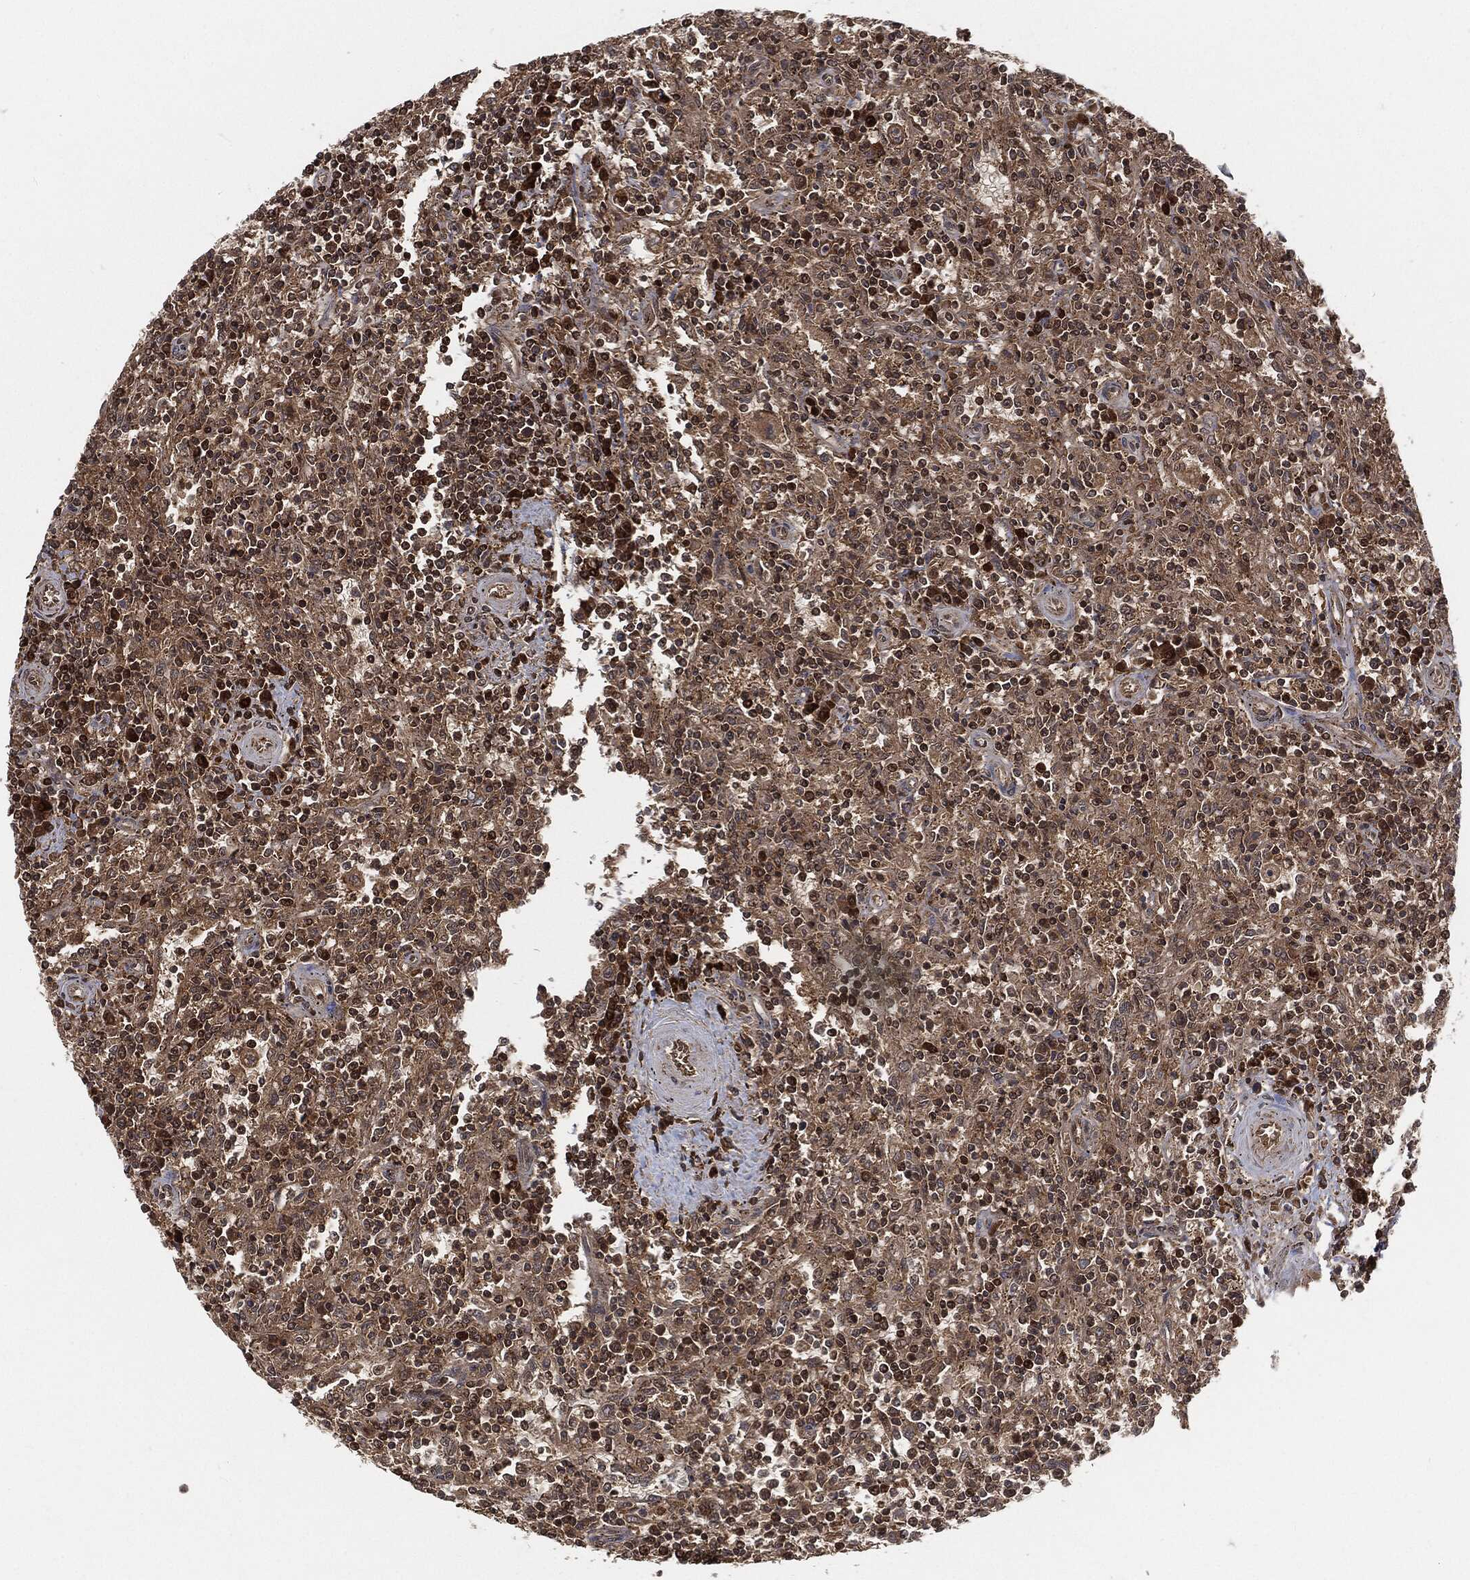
{"staining": {"intensity": "moderate", "quantity": "25%-75%", "location": "cytoplasmic/membranous,nuclear"}, "tissue": "lymphoma", "cell_type": "Tumor cells", "image_type": "cancer", "snomed": [{"axis": "morphology", "description": "Malignant lymphoma, non-Hodgkin's type, Low grade"}, {"axis": "topography", "description": "Spleen"}], "caption": "This is a photomicrograph of immunohistochemistry staining of malignant lymphoma, non-Hodgkin's type (low-grade), which shows moderate positivity in the cytoplasmic/membranous and nuclear of tumor cells.", "gene": "CUTA", "patient": {"sex": "male", "age": 62}}